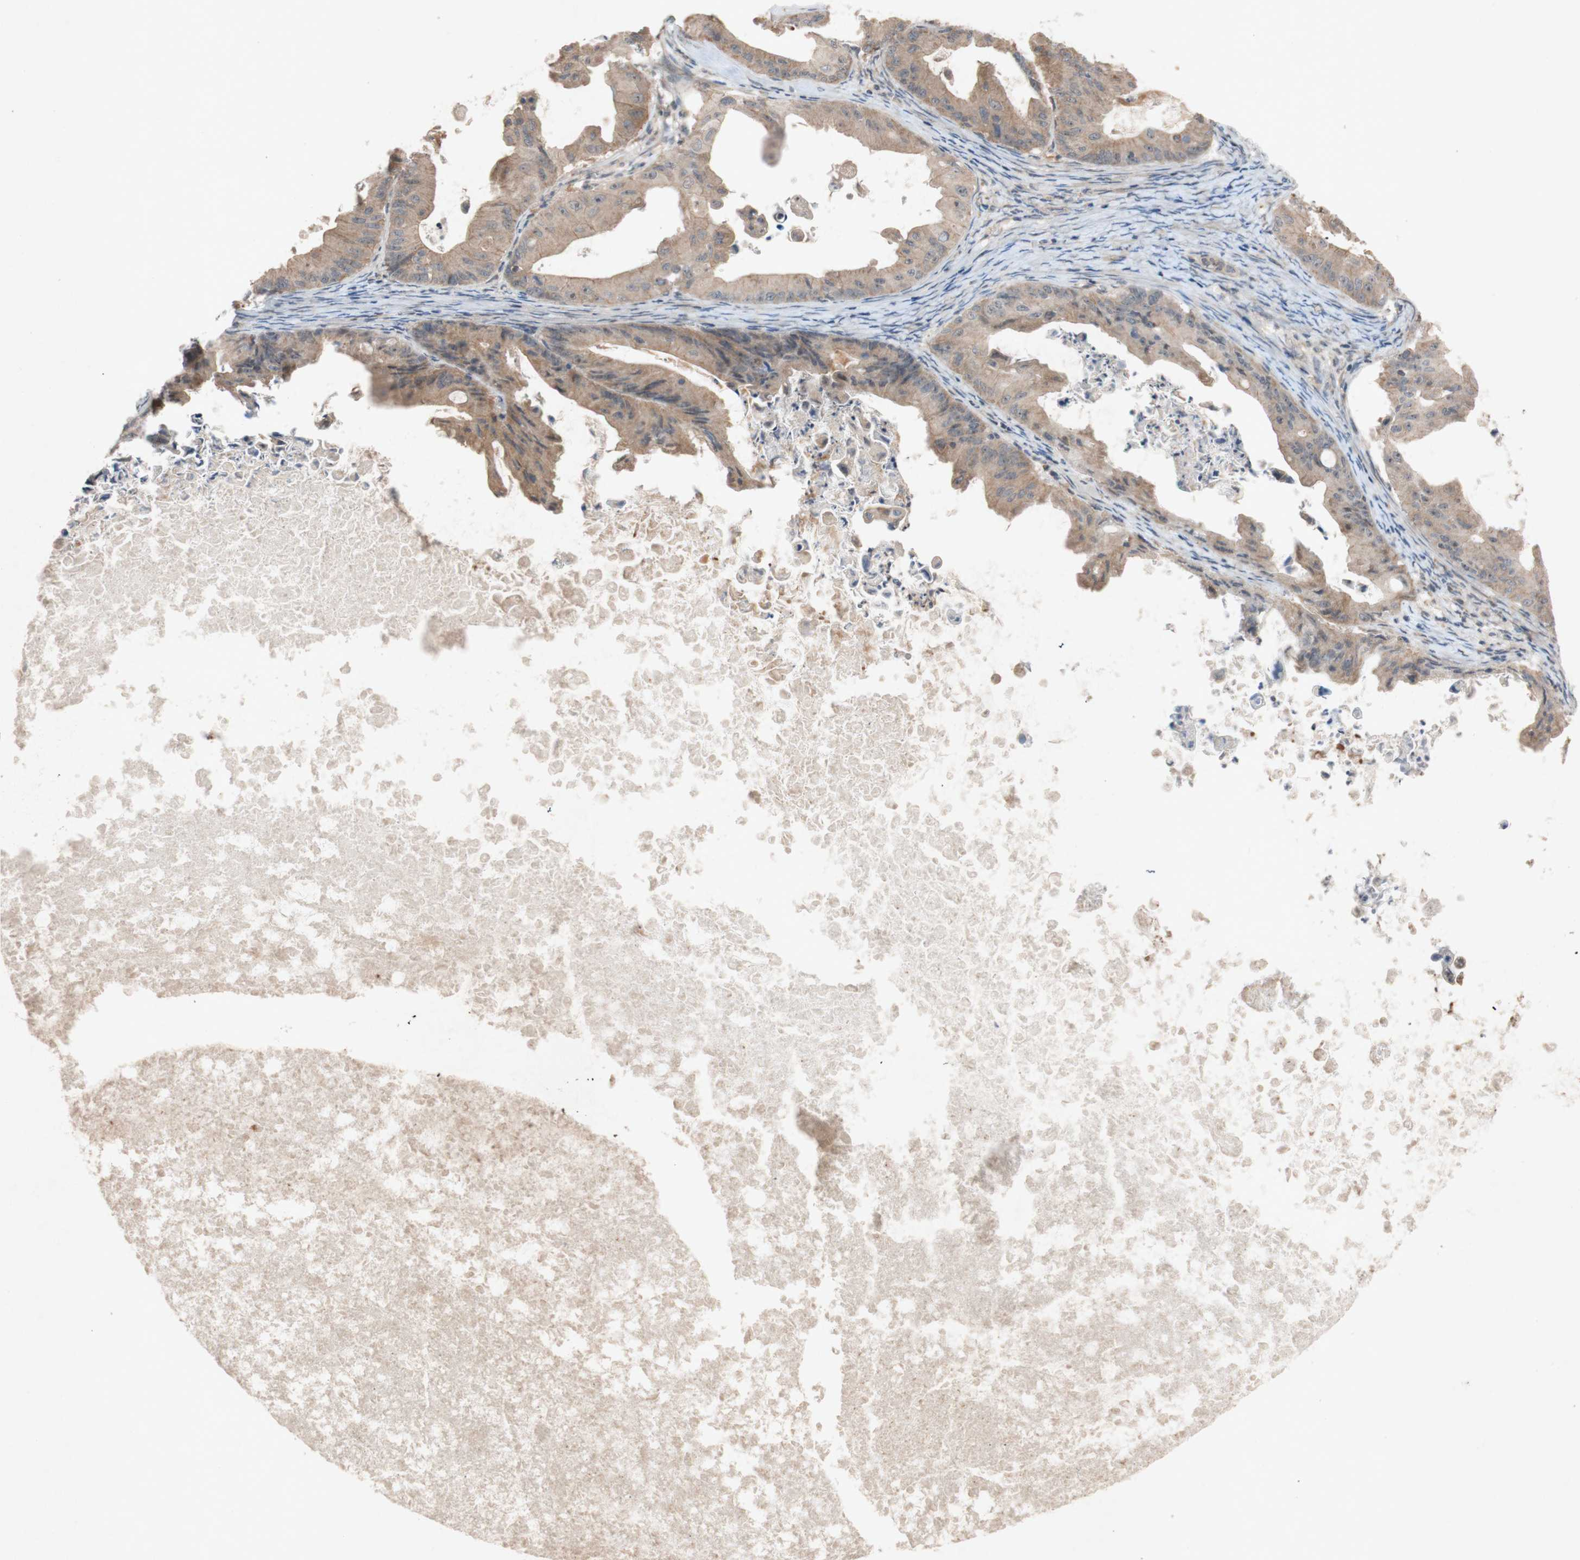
{"staining": {"intensity": "moderate", "quantity": ">75%", "location": "cytoplasmic/membranous"}, "tissue": "ovarian cancer", "cell_type": "Tumor cells", "image_type": "cancer", "snomed": [{"axis": "morphology", "description": "Cystadenocarcinoma, mucinous, NOS"}, {"axis": "topography", "description": "Ovary"}], "caption": "About >75% of tumor cells in human ovarian mucinous cystadenocarcinoma show moderate cytoplasmic/membranous protein positivity as visualized by brown immunohistochemical staining.", "gene": "ATP6V1F", "patient": {"sex": "female", "age": 37}}